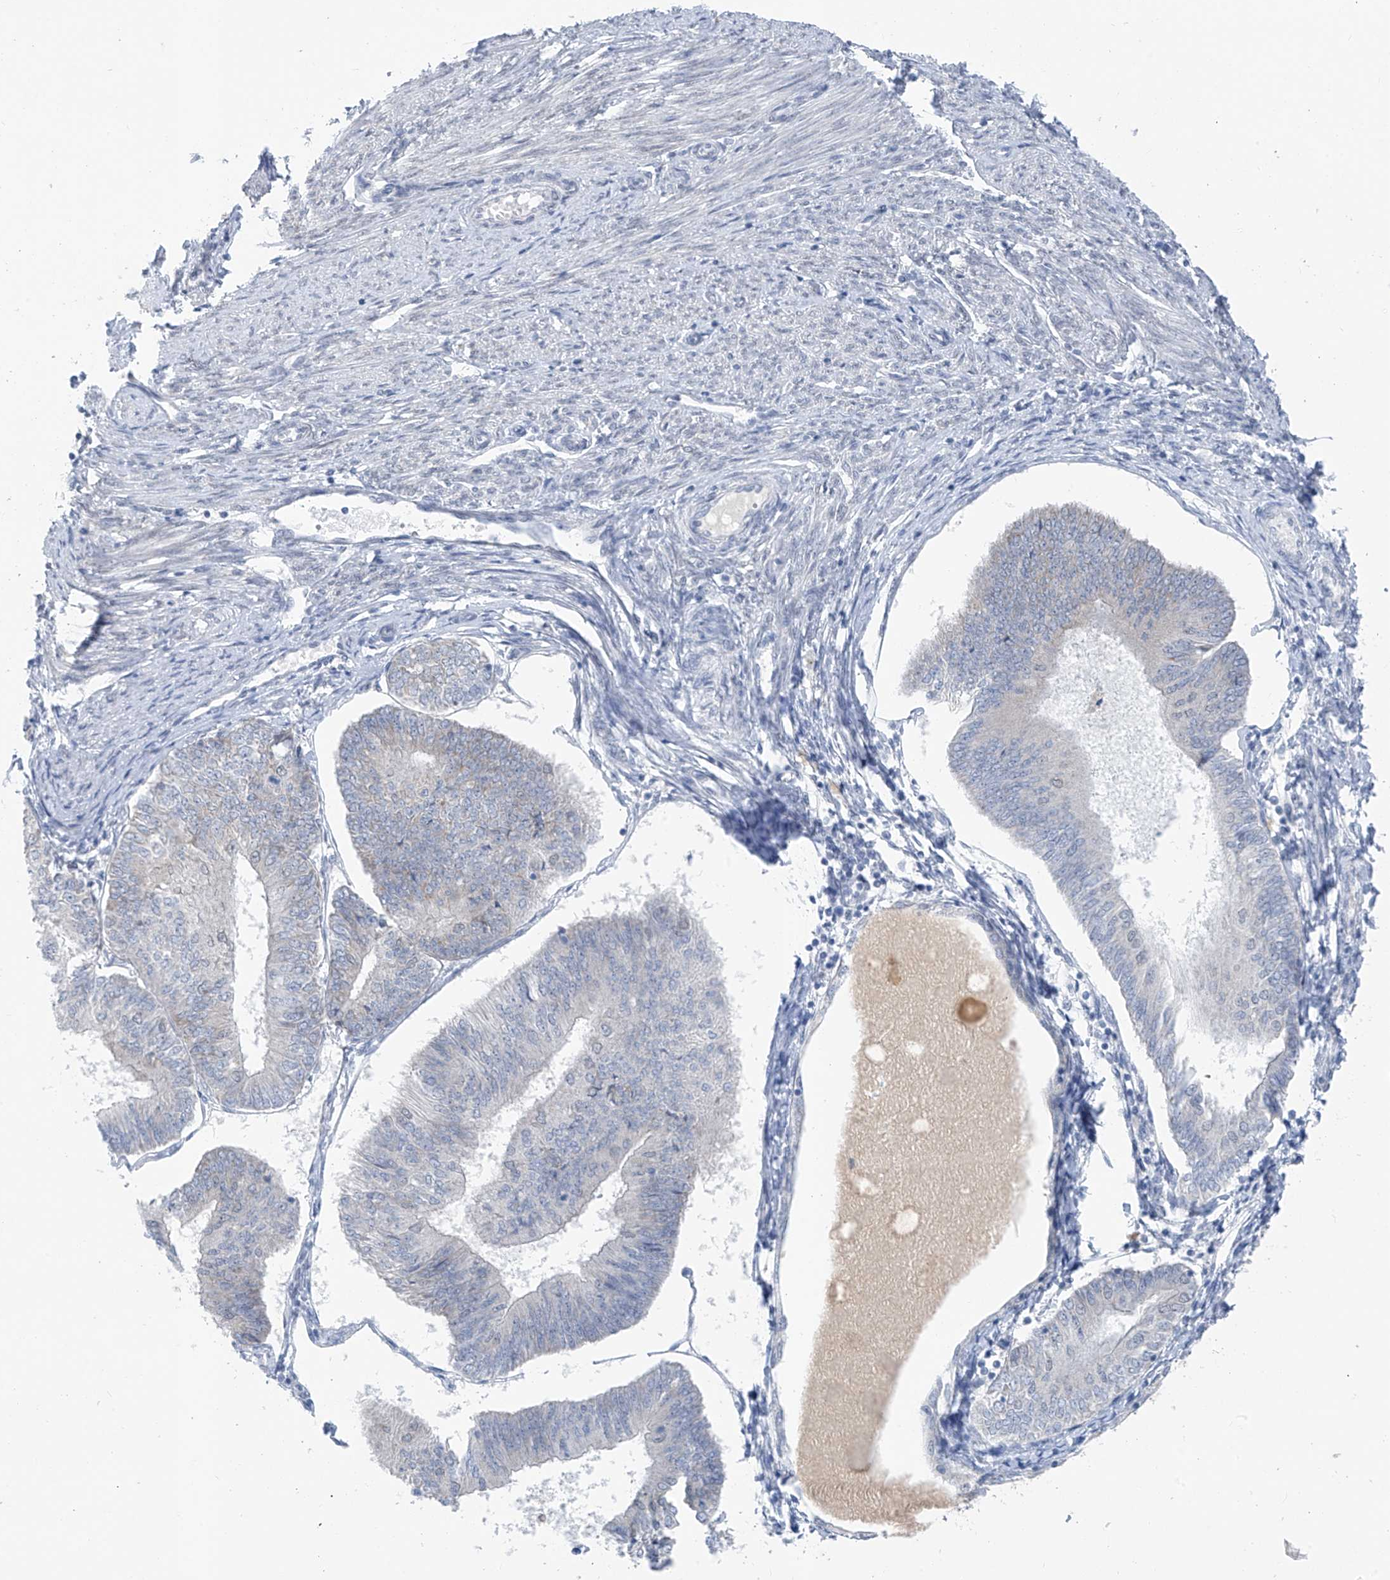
{"staining": {"intensity": "negative", "quantity": "none", "location": "none"}, "tissue": "endometrial cancer", "cell_type": "Tumor cells", "image_type": "cancer", "snomed": [{"axis": "morphology", "description": "Adenocarcinoma, NOS"}, {"axis": "topography", "description": "Endometrium"}], "caption": "High power microscopy image of an immunohistochemistry (IHC) image of endometrial cancer, revealing no significant expression in tumor cells. Nuclei are stained in blue.", "gene": "CYP4V2", "patient": {"sex": "female", "age": 58}}